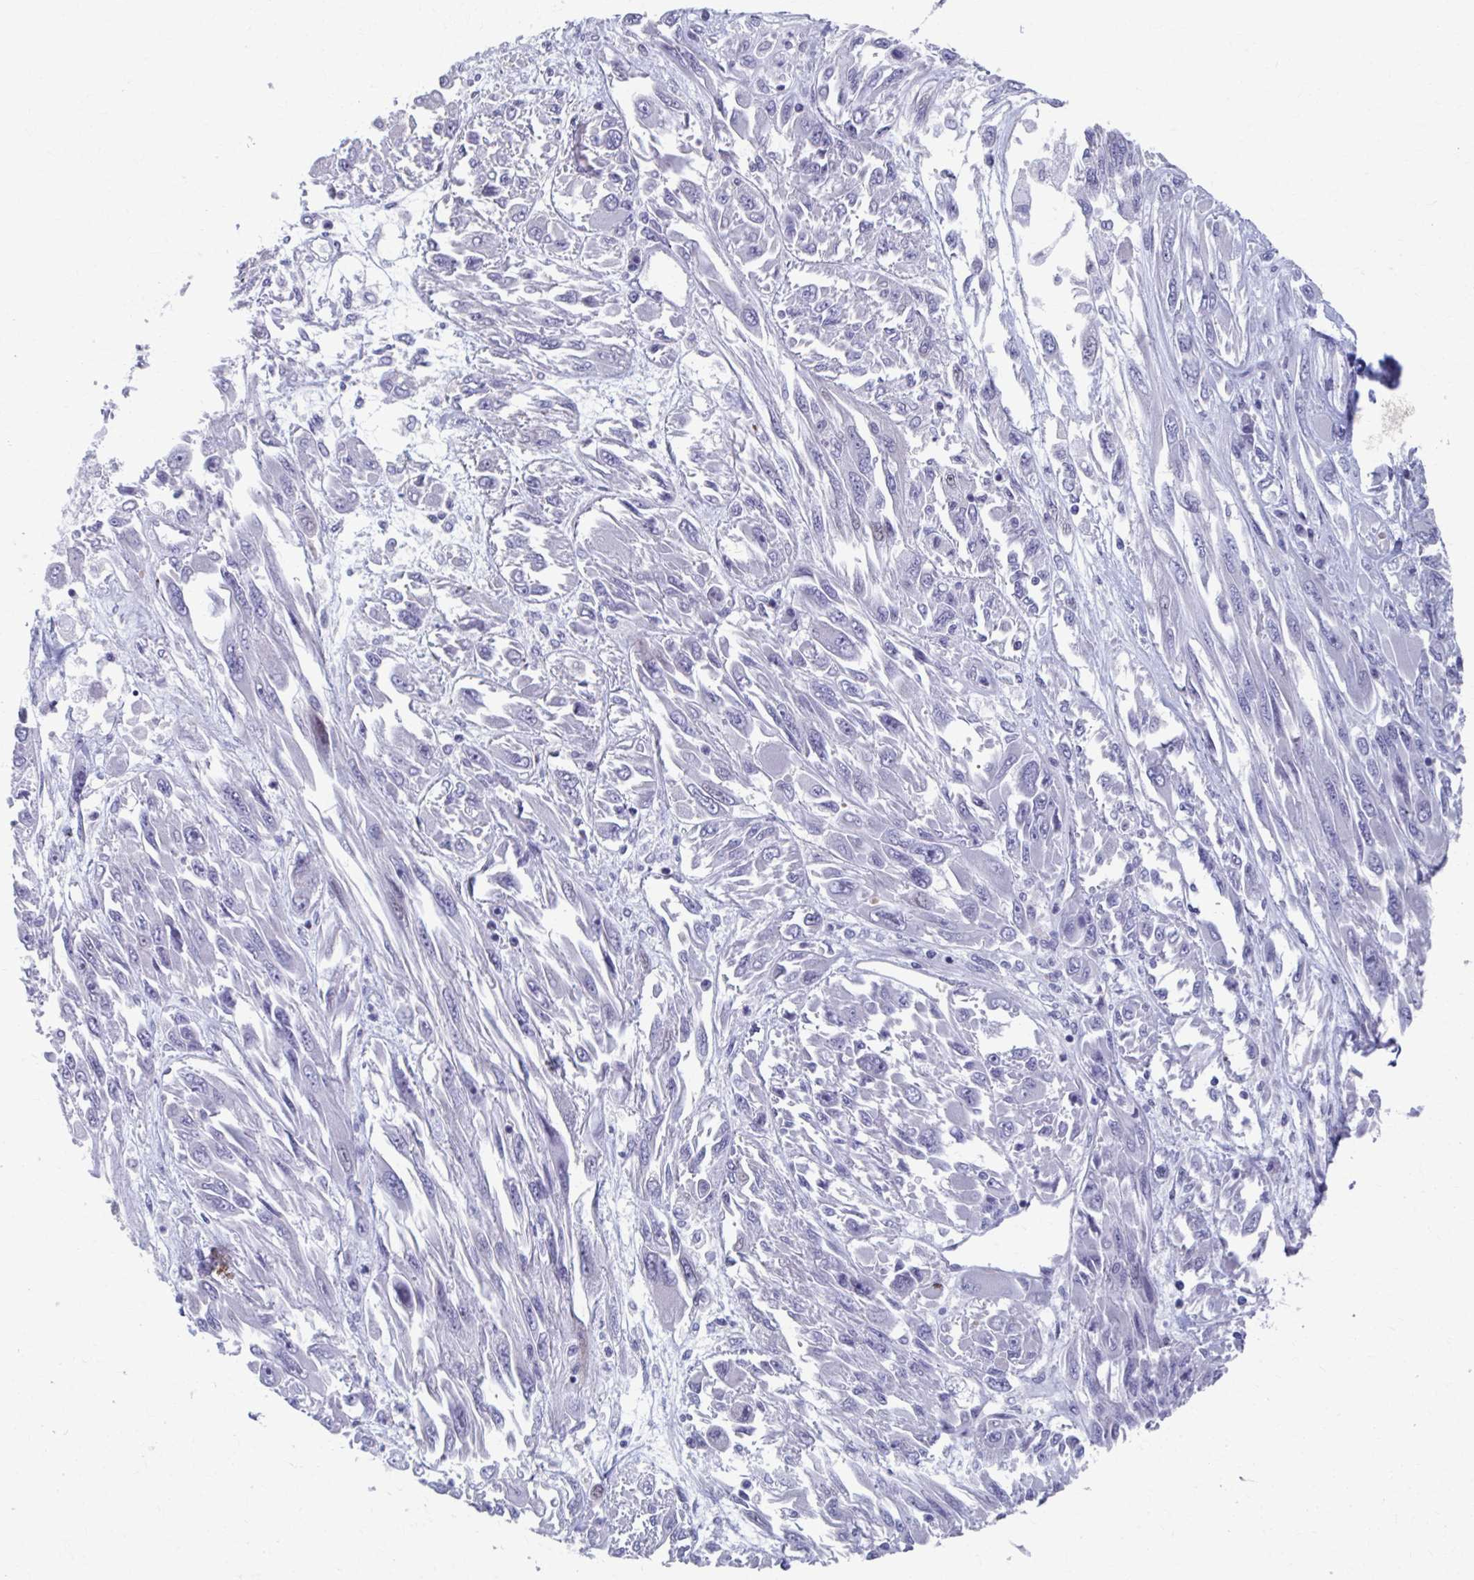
{"staining": {"intensity": "negative", "quantity": "none", "location": "none"}, "tissue": "melanoma", "cell_type": "Tumor cells", "image_type": "cancer", "snomed": [{"axis": "morphology", "description": "Malignant melanoma, NOS"}, {"axis": "topography", "description": "Skin"}], "caption": "This micrograph is of malignant melanoma stained with IHC to label a protein in brown with the nuclei are counter-stained blue. There is no expression in tumor cells.", "gene": "ABHD16B", "patient": {"sex": "female", "age": 91}}